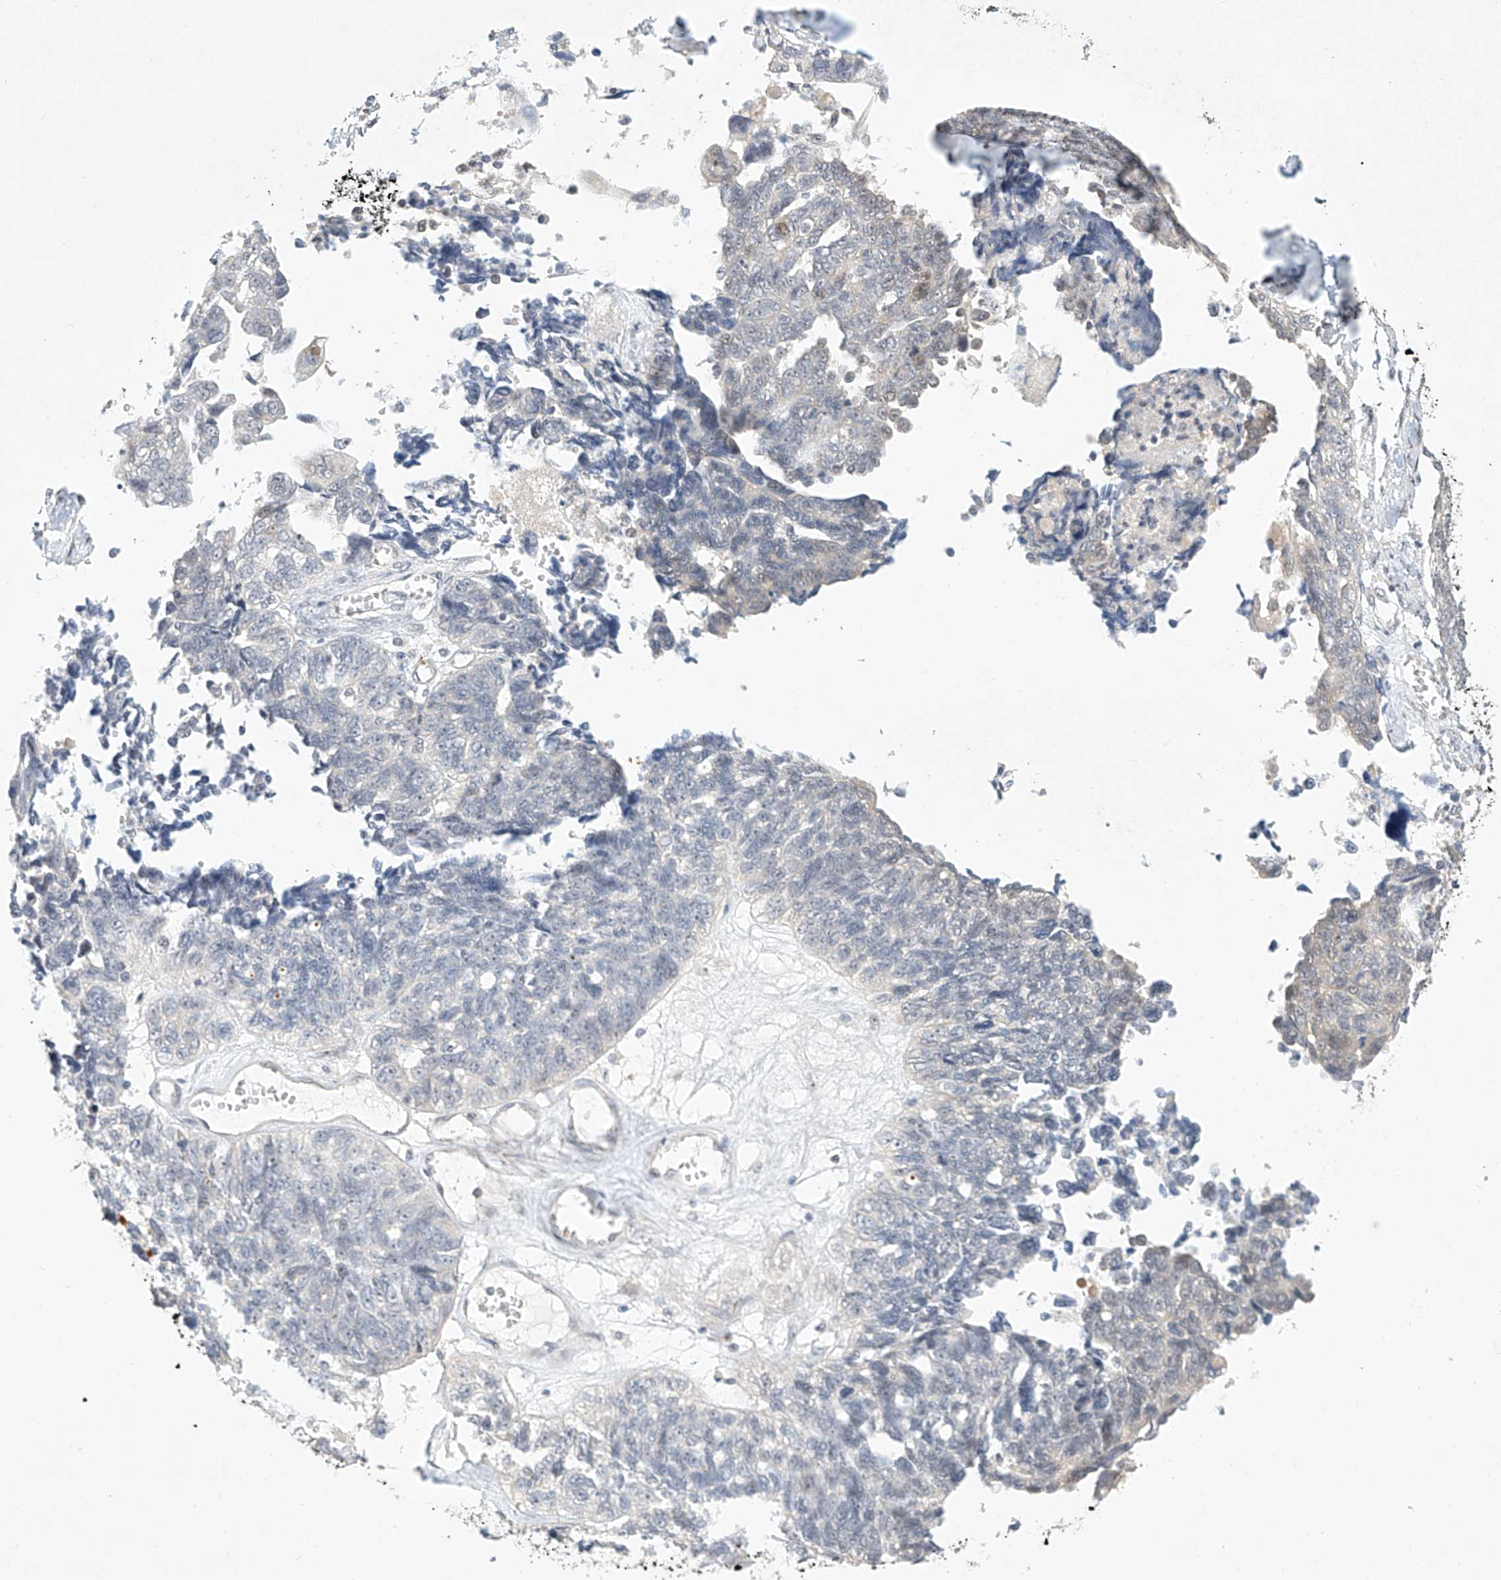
{"staining": {"intensity": "negative", "quantity": "none", "location": "none"}, "tissue": "ovarian cancer", "cell_type": "Tumor cells", "image_type": "cancer", "snomed": [{"axis": "morphology", "description": "Cystadenocarcinoma, serous, NOS"}, {"axis": "topography", "description": "Ovary"}], "caption": "Immunohistochemistry micrograph of neoplastic tissue: ovarian cancer (serous cystadenocarcinoma) stained with DAB (3,3'-diaminobenzidine) displays no significant protein expression in tumor cells.", "gene": "TASP1", "patient": {"sex": "female", "age": 79}}